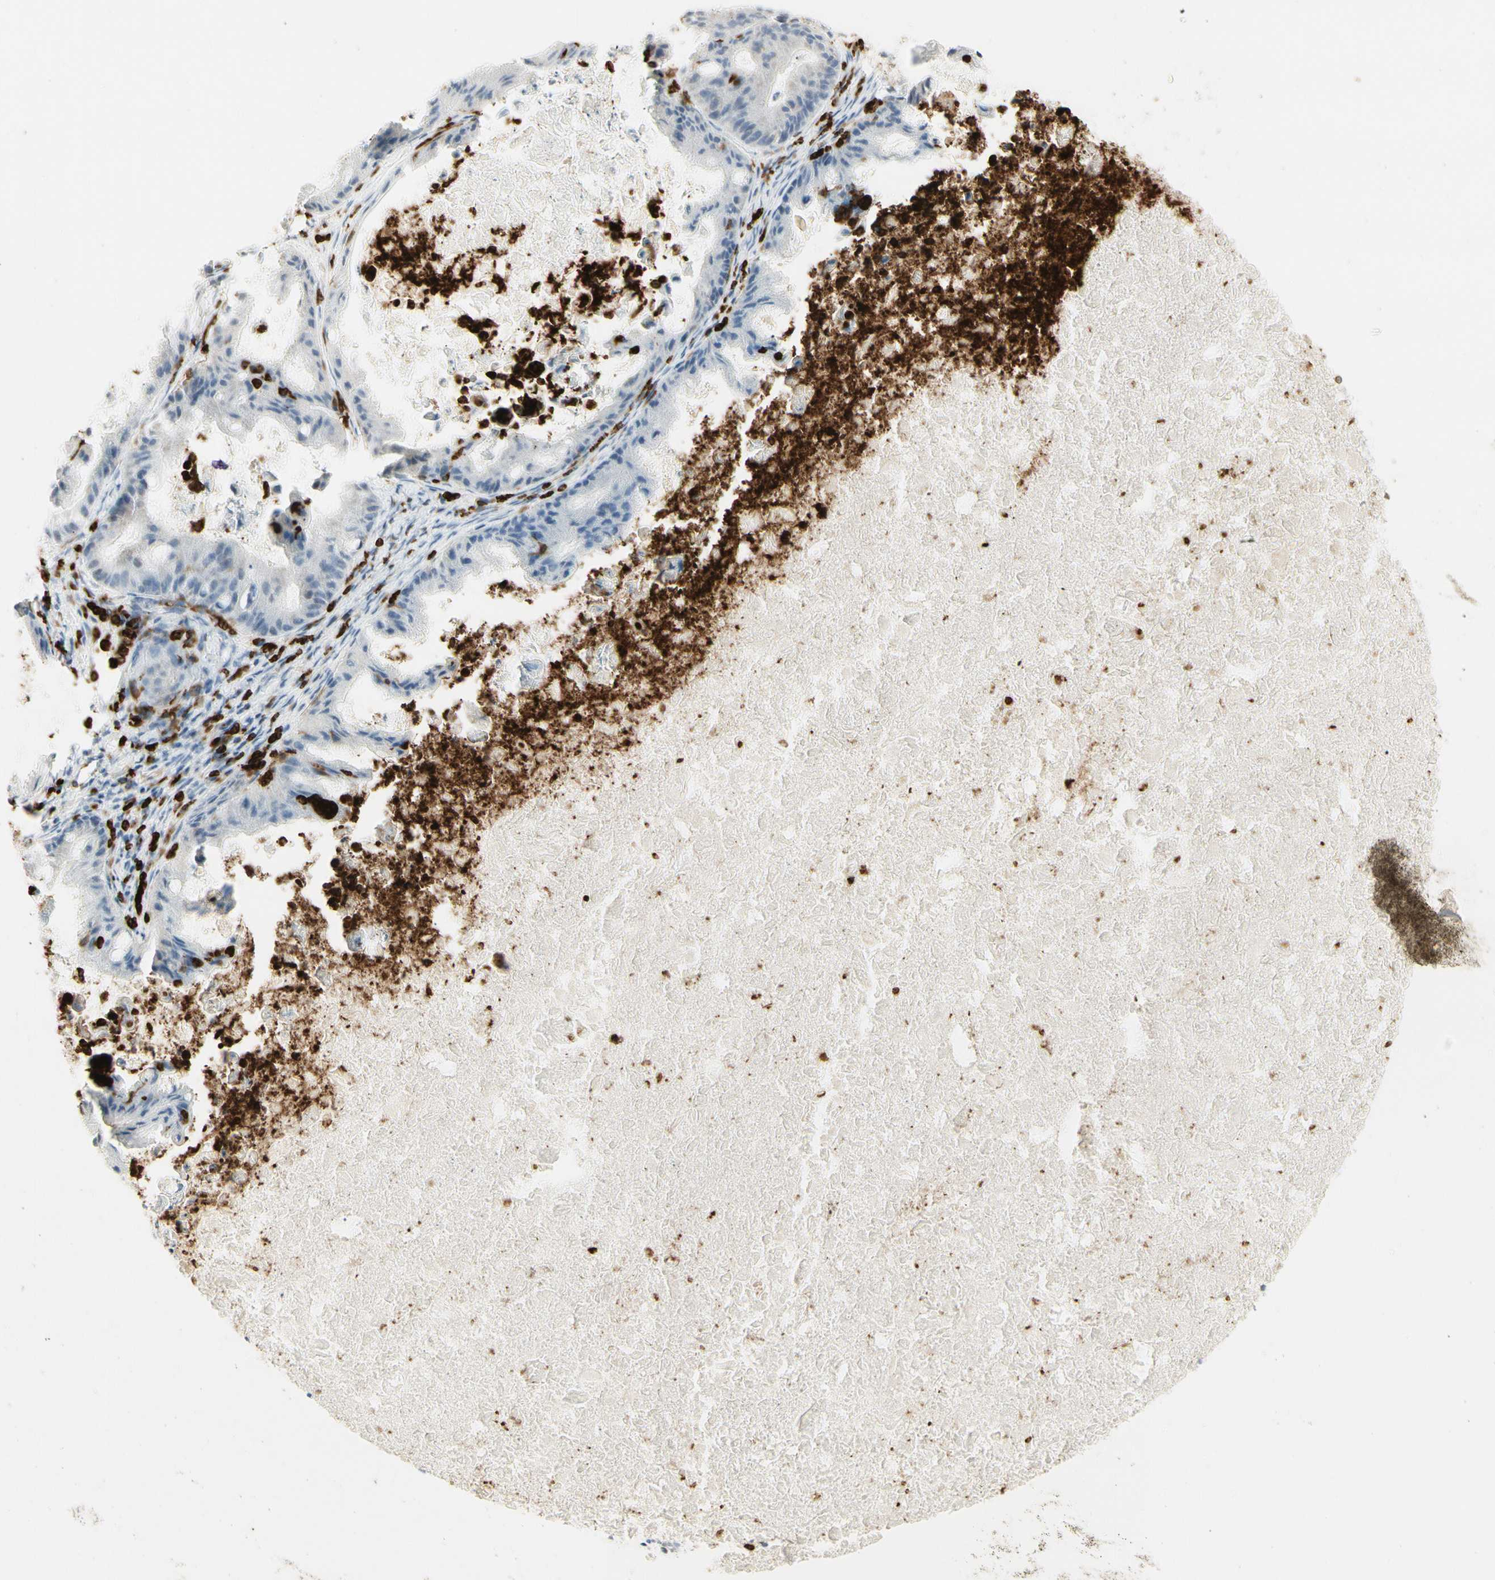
{"staining": {"intensity": "negative", "quantity": "none", "location": "none"}, "tissue": "ovarian cancer", "cell_type": "Tumor cells", "image_type": "cancer", "snomed": [{"axis": "morphology", "description": "Cystadenocarcinoma, mucinous, NOS"}, {"axis": "topography", "description": "Ovary"}], "caption": "Immunohistochemistry micrograph of human ovarian cancer (mucinous cystadenocarcinoma) stained for a protein (brown), which demonstrates no staining in tumor cells. Nuclei are stained in blue.", "gene": "ITGB2", "patient": {"sex": "female", "age": 37}}